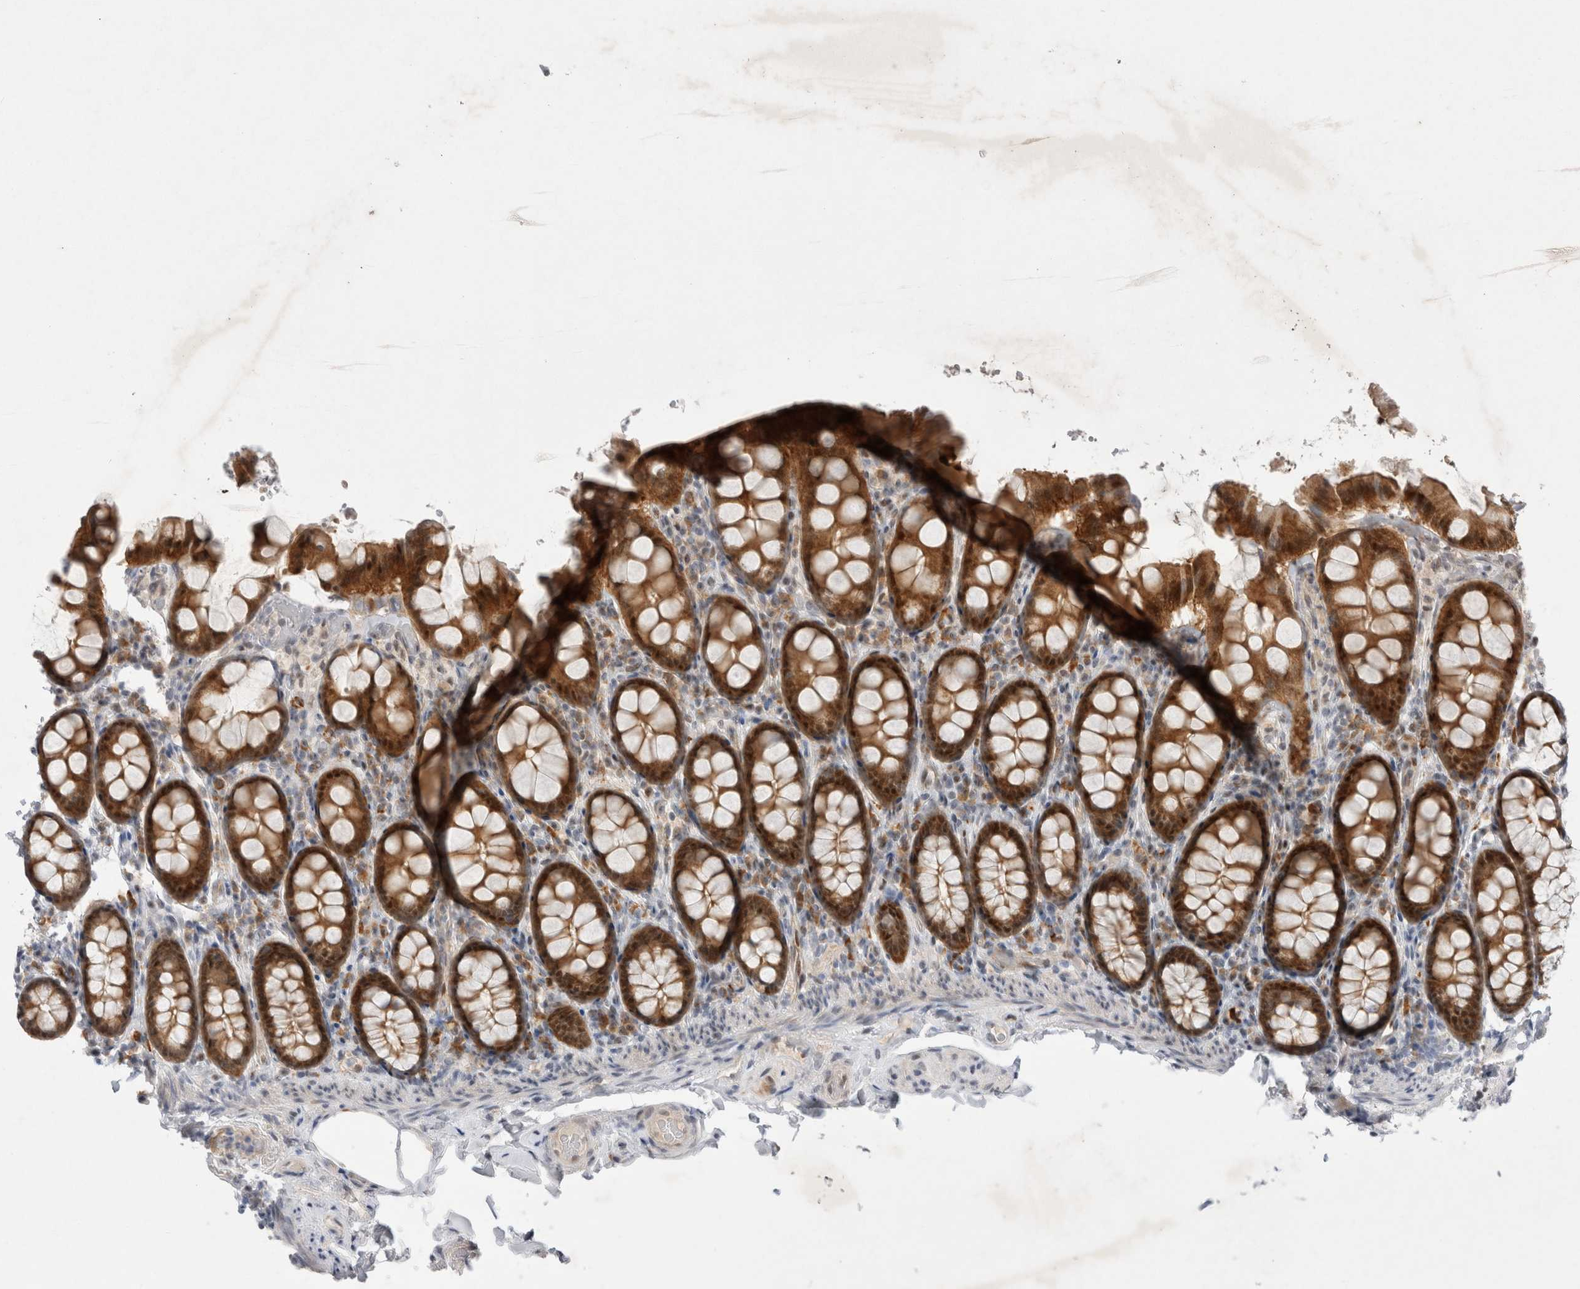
{"staining": {"intensity": "weak", "quantity": "25%-75%", "location": "nuclear"}, "tissue": "colon", "cell_type": "Endothelial cells", "image_type": "normal", "snomed": [{"axis": "morphology", "description": "Normal tissue, NOS"}, {"axis": "topography", "description": "Colon"}, {"axis": "topography", "description": "Peripheral nerve tissue"}], "caption": "Benign colon demonstrates weak nuclear expression in about 25%-75% of endothelial cells.", "gene": "WIPF2", "patient": {"sex": "female", "age": 61}}